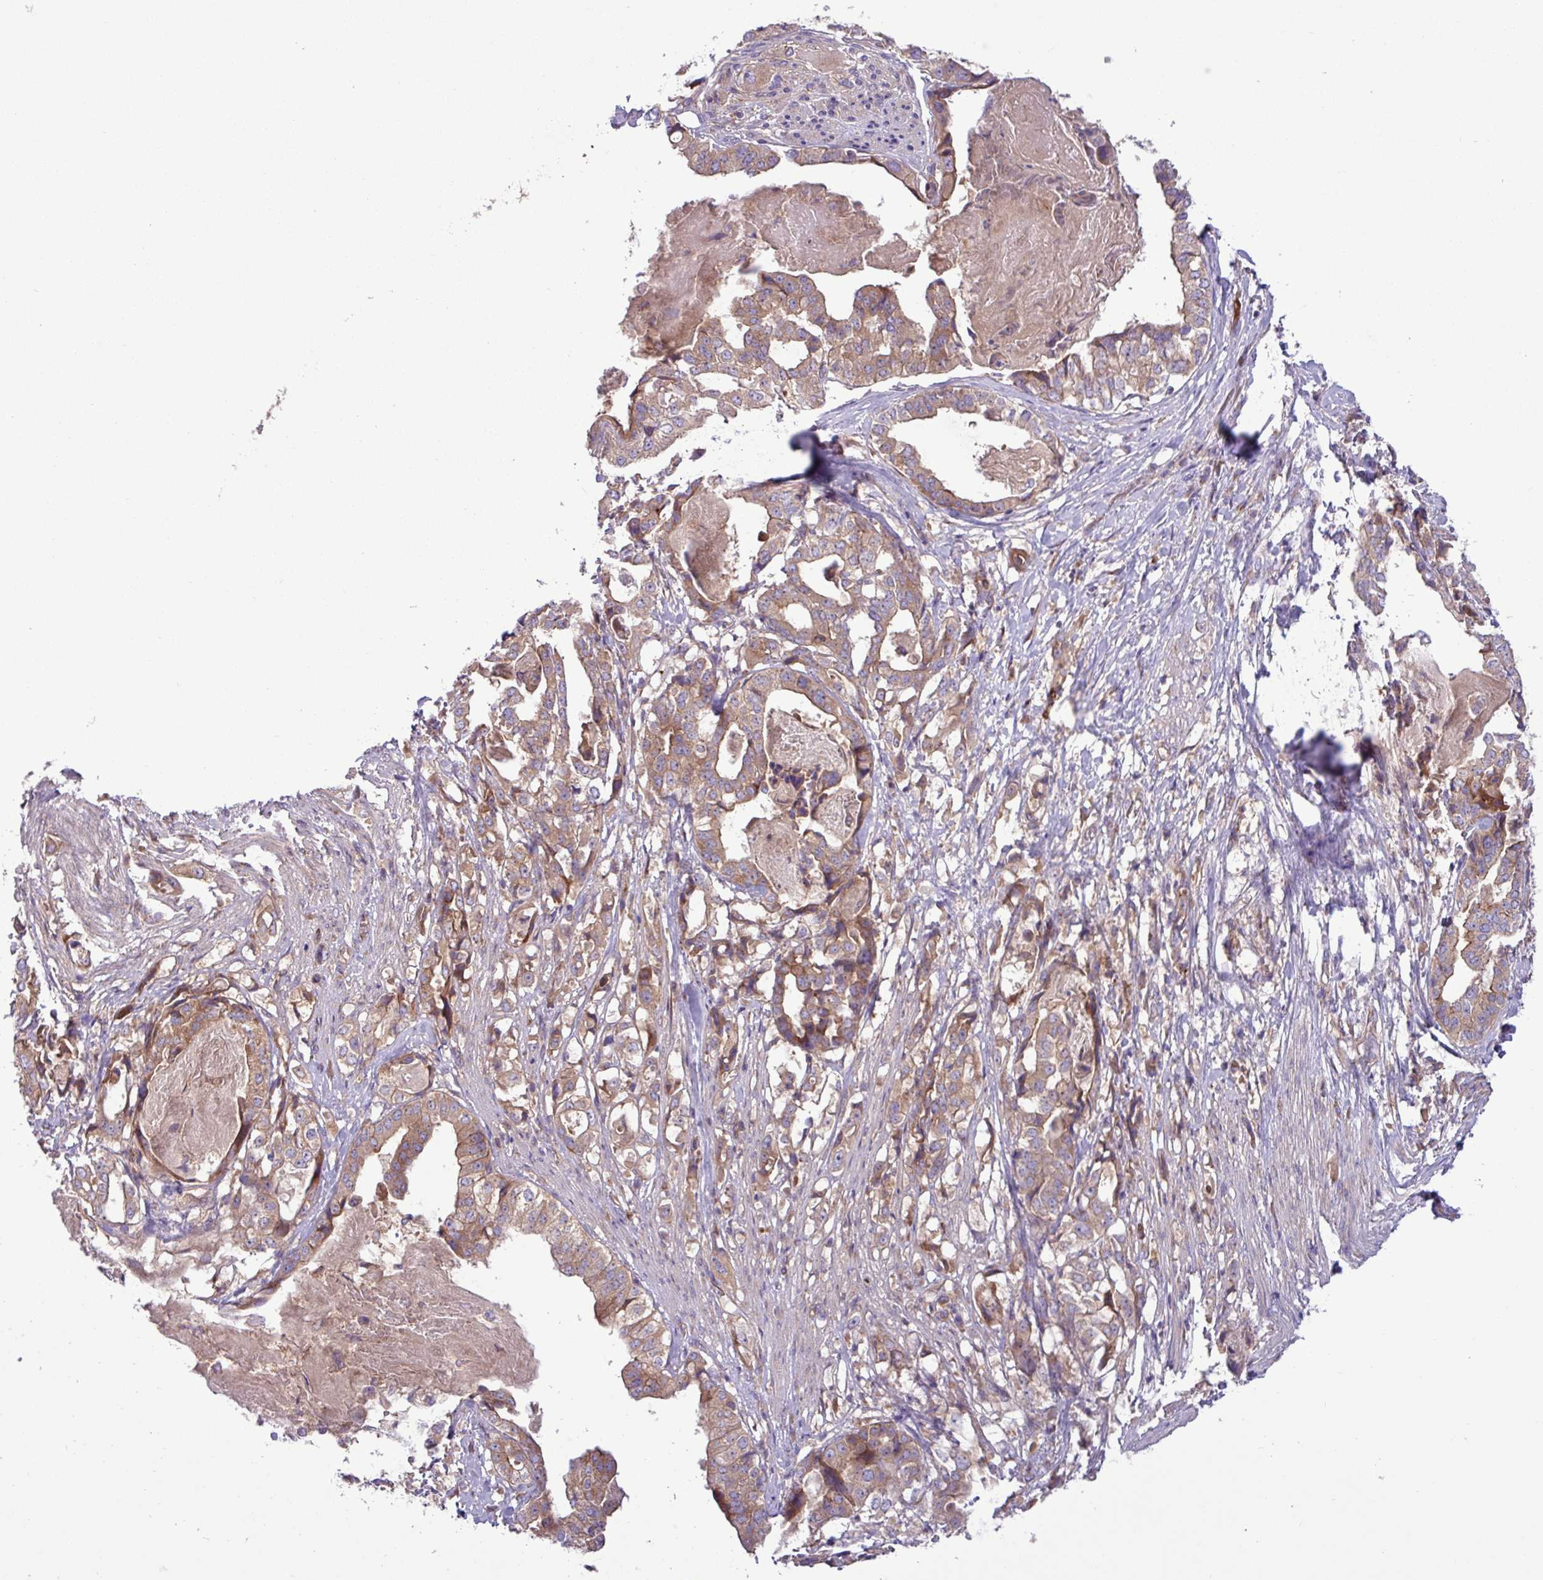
{"staining": {"intensity": "moderate", "quantity": ">75%", "location": "cytoplasmic/membranous"}, "tissue": "stomach cancer", "cell_type": "Tumor cells", "image_type": "cancer", "snomed": [{"axis": "morphology", "description": "Adenocarcinoma, NOS"}, {"axis": "topography", "description": "Stomach"}], "caption": "Moderate cytoplasmic/membranous expression for a protein is identified in about >75% of tumor cells of stomach cancer (adenocarcinoma) using IHC.", "gene": "RAB19", "patient": {"sex": "male", "age": 48}}